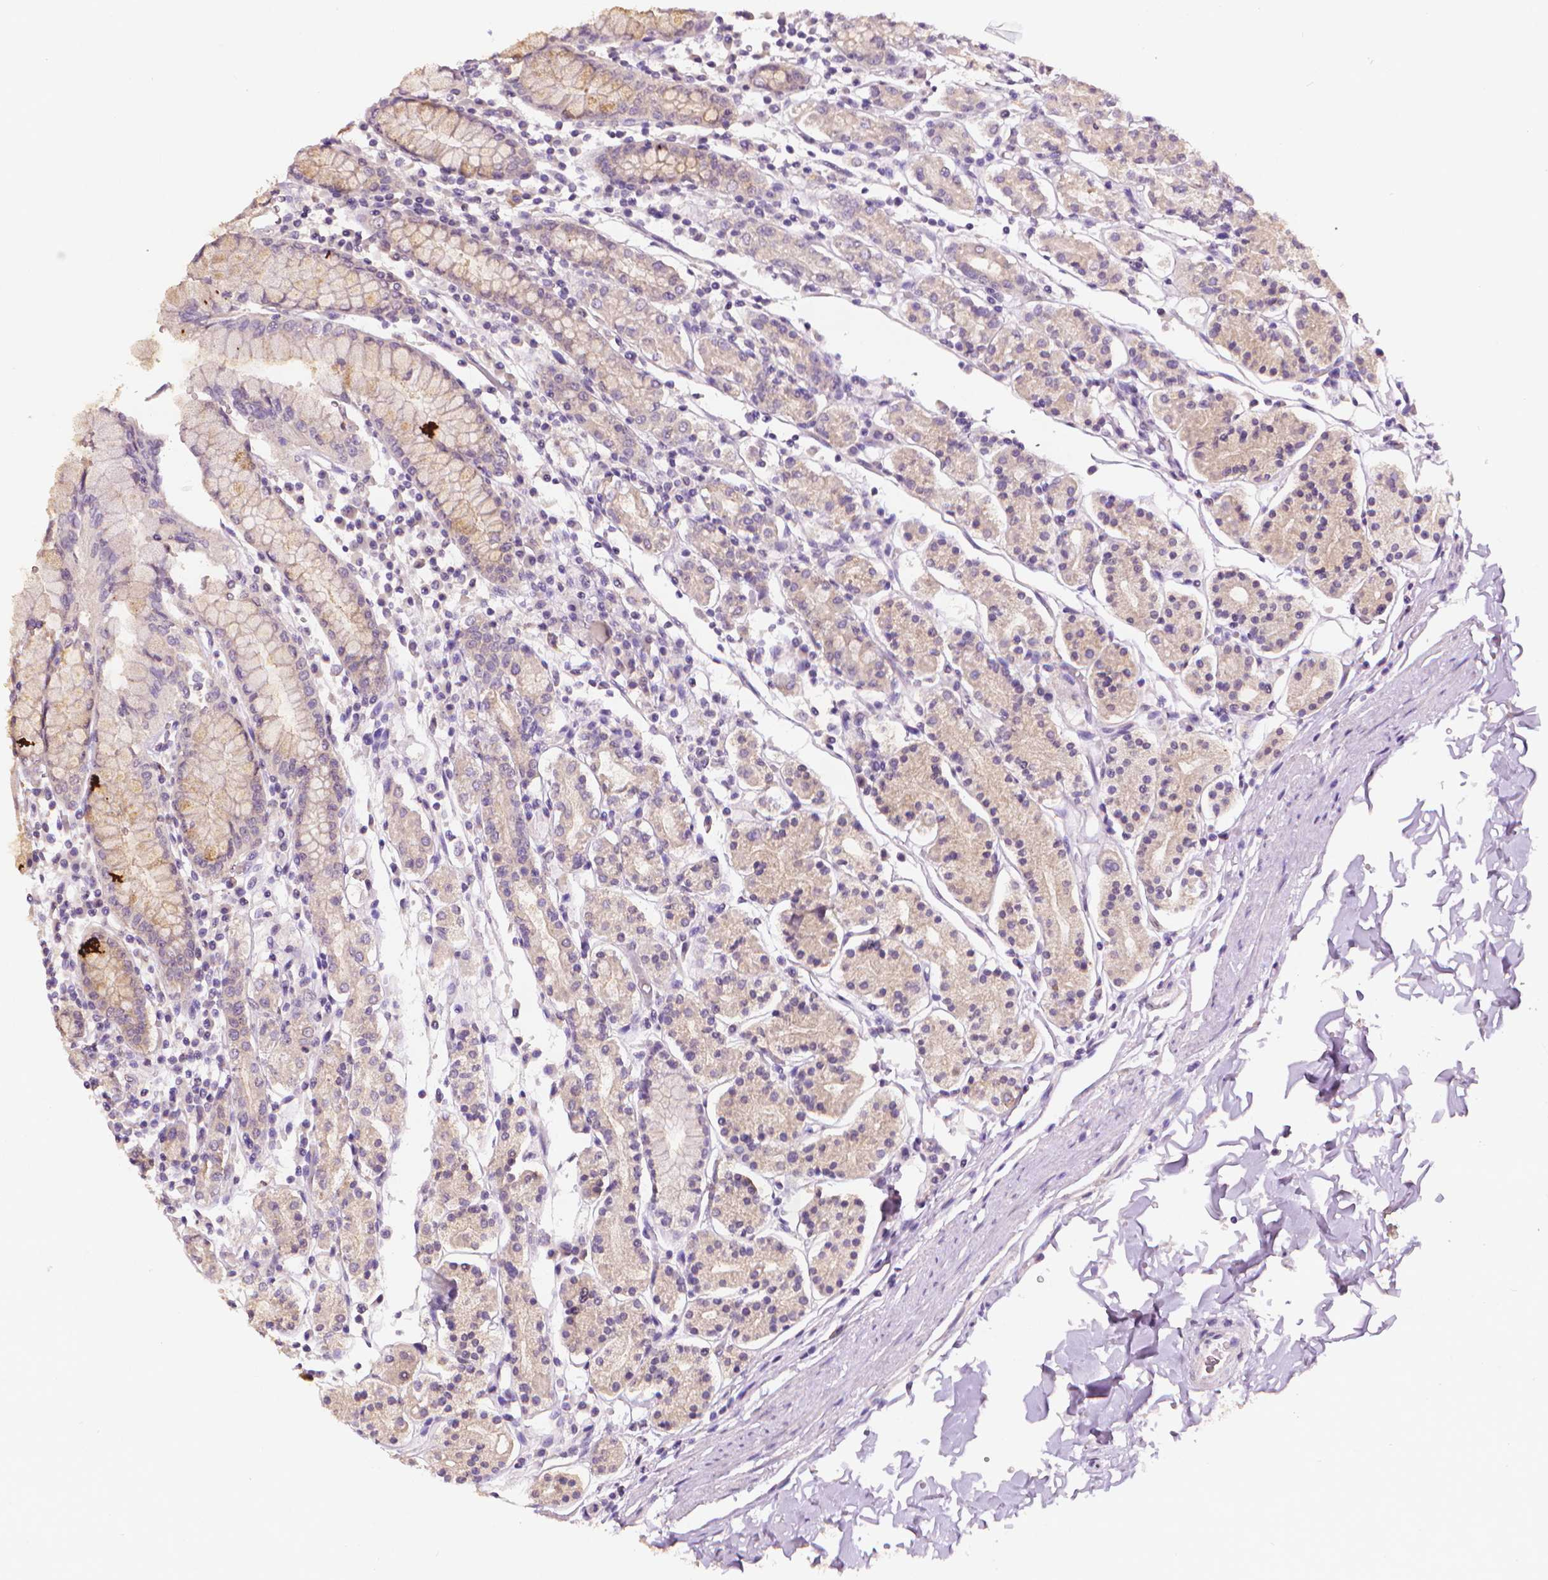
{"staining": {"intensity": "weak", "quantity": "<25%", "location": "cytoplasmic/membranous"}, "tissue": "stomach", "cell_type": "Glandular cells", "image_type": "normal", "snomed": [{"axis": "morphology", "description": "Normal tissue, NOS"}, {"axis": "topography", "description": "Stomach, upper"}, {"axis": "topography", "description": "Stomach"}], "caption": "Immunohistochemical staining of unremarkable stomach reveals no significant positivity in glandular cells.", "gene": "FASN", "patient": {"sex": "male", "age": 62}}